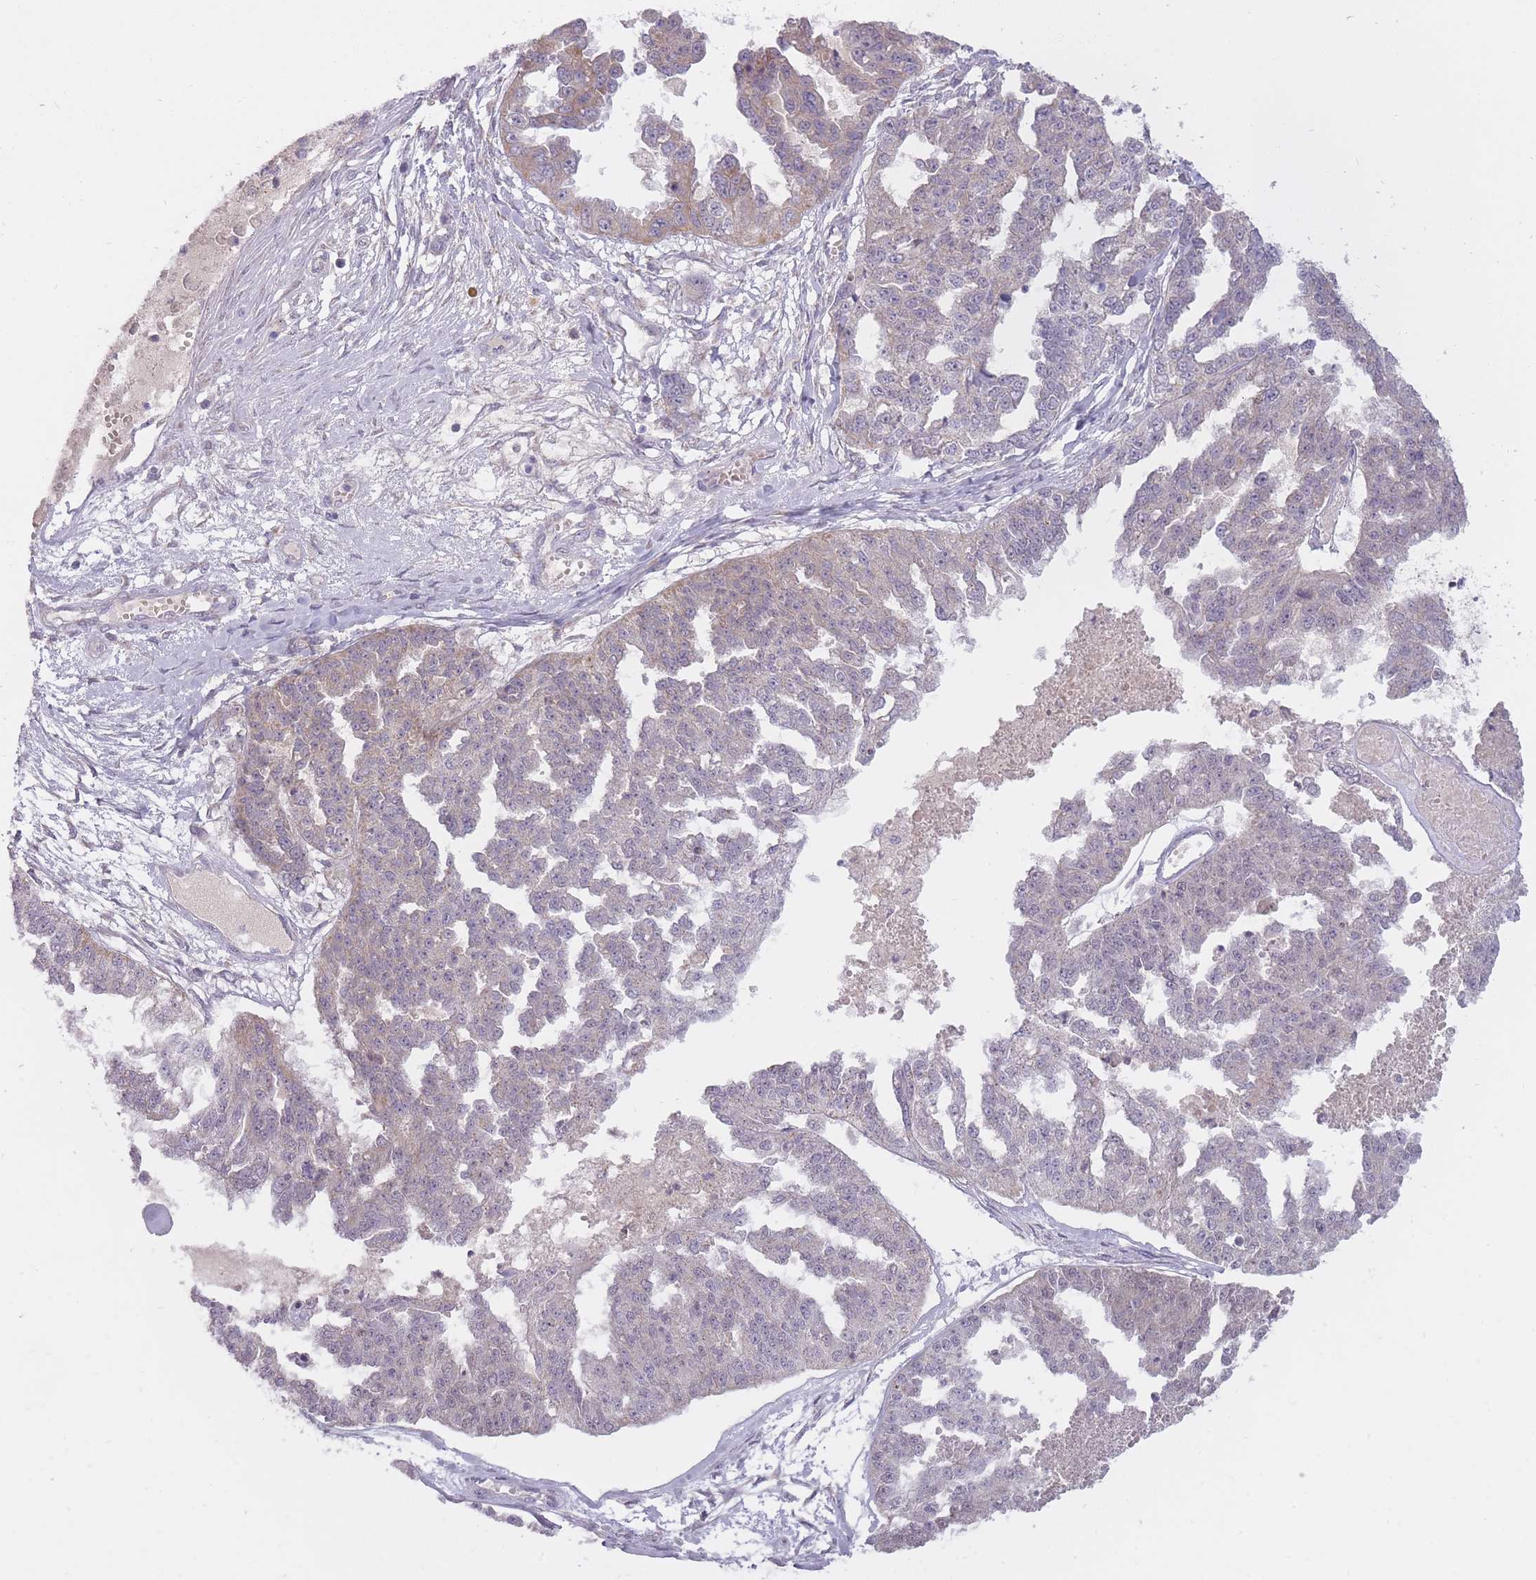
{"staining": {"intensity": "negative", "quantity": "none", "location": "none"}, "tissue": "ovarian cancer", "cell_type": "Tumor cells", "image_type": "cancer", "snomed": [{"axis": "morphology", "description": "Cystadenocarcinoma, serous, NOS"}, {"axis": "topography", "description": "Ovary"}], "caption": "Immunohistochemistry (IHC) image of ovarian cancer (serous cystadenocarcinoma) stained for a protein (brown), which demonstrates no staining in tumor cells. The staining was performed using DAB to visualize the protein expression in brown, while the nuclei were stained in blue with hematoxylin (Magnification: 20x).", "gene": "LIN7C", "patient": {"sex": "female", "age": 58}}